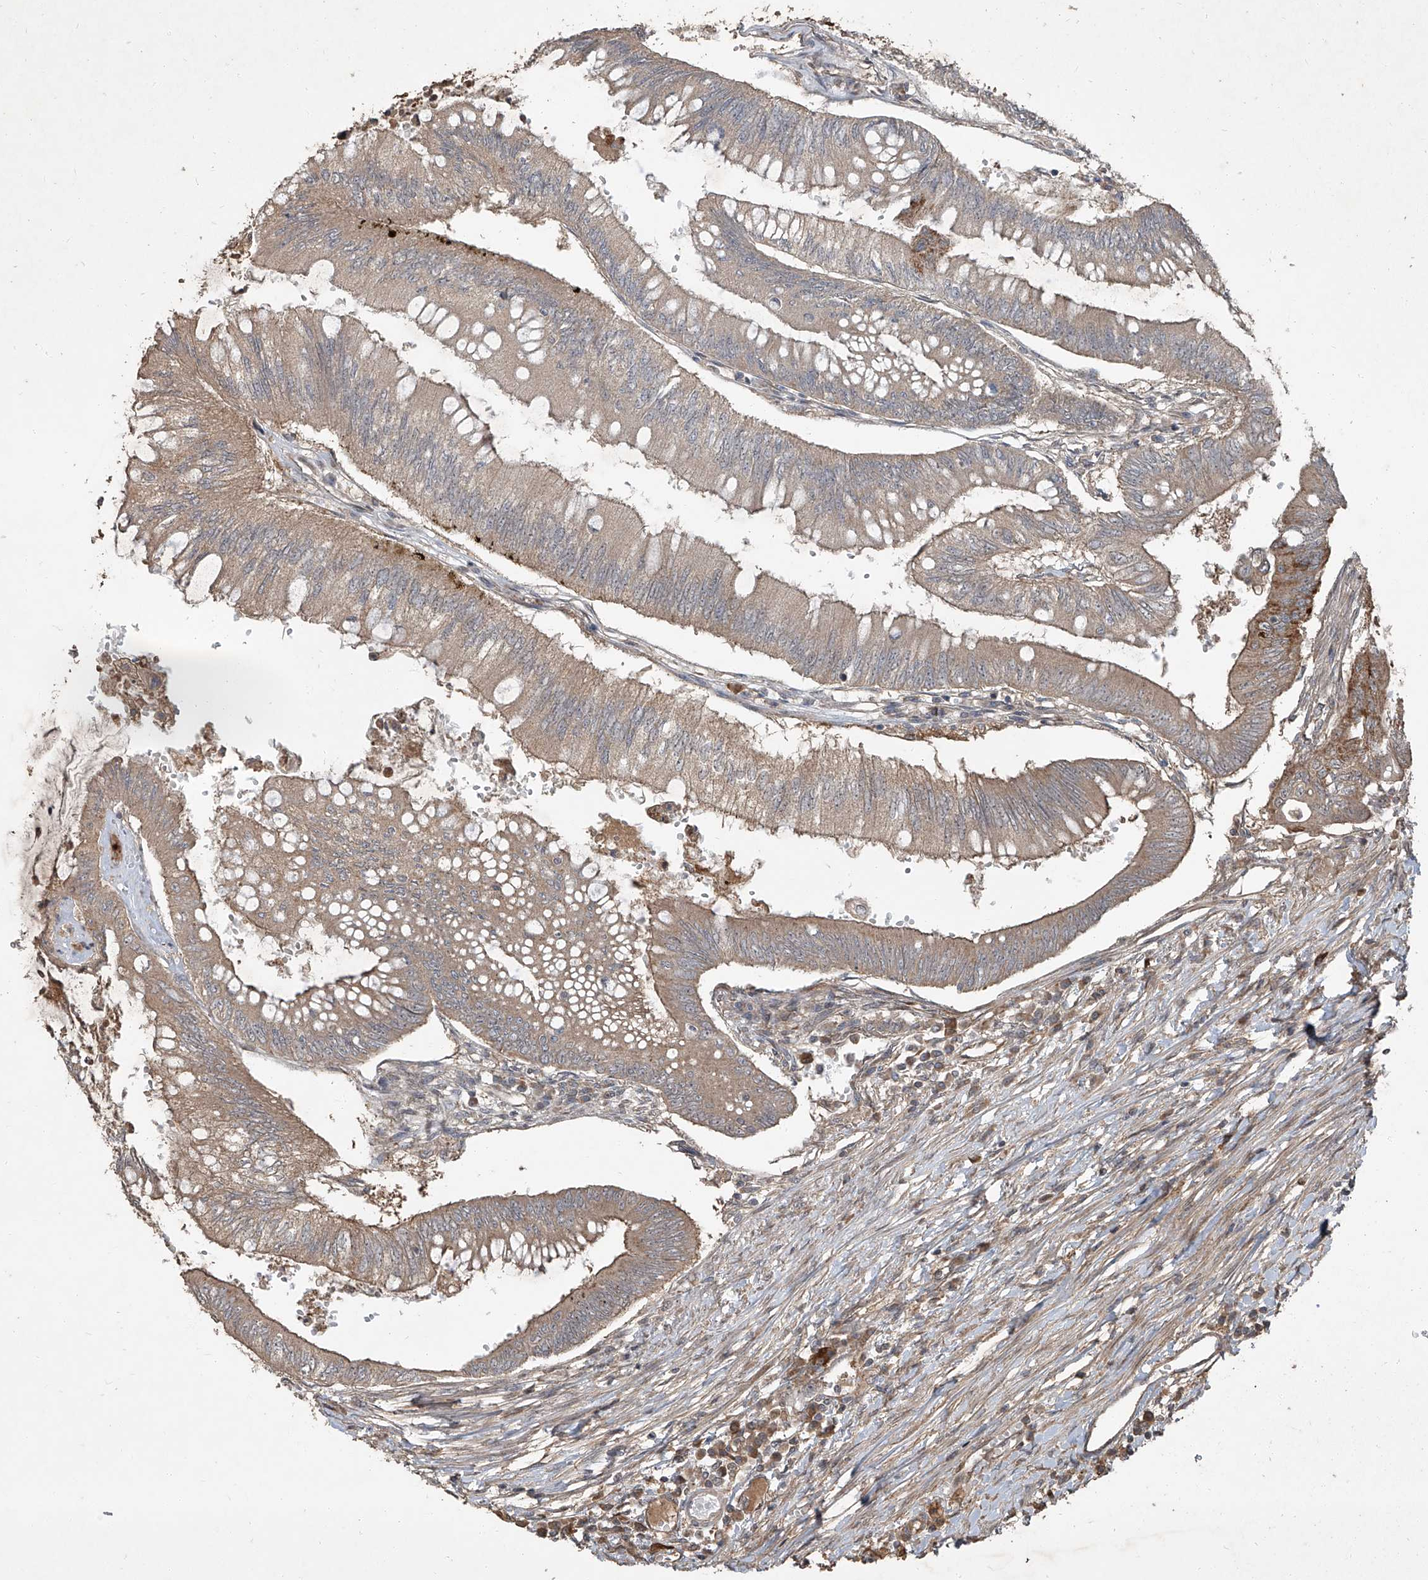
{"staining": {"intensity": "moderate", "quantity": "<25%", "location": "cytoplasmic/membranous"}, "tissue": "colorectal cancer", "cell_type": "Tumor cells", "image_type": "cancer", "snomed": [{"axis": "morphology", "description": "Adenoma, NOS"}, {"axis": "morphology", "description": "Adenocarcinoma, NOS"}, {"axis": "topography", "description": "Colon"}], "caption": "An image showing moderate cytoplasmic/membranous expression in about <25% of tumor cells in colorectal cancer, as visualized by brown immunohistochemical staining.", "gene": "CCN1", "patient": {"sex": "male", "age": 79}}